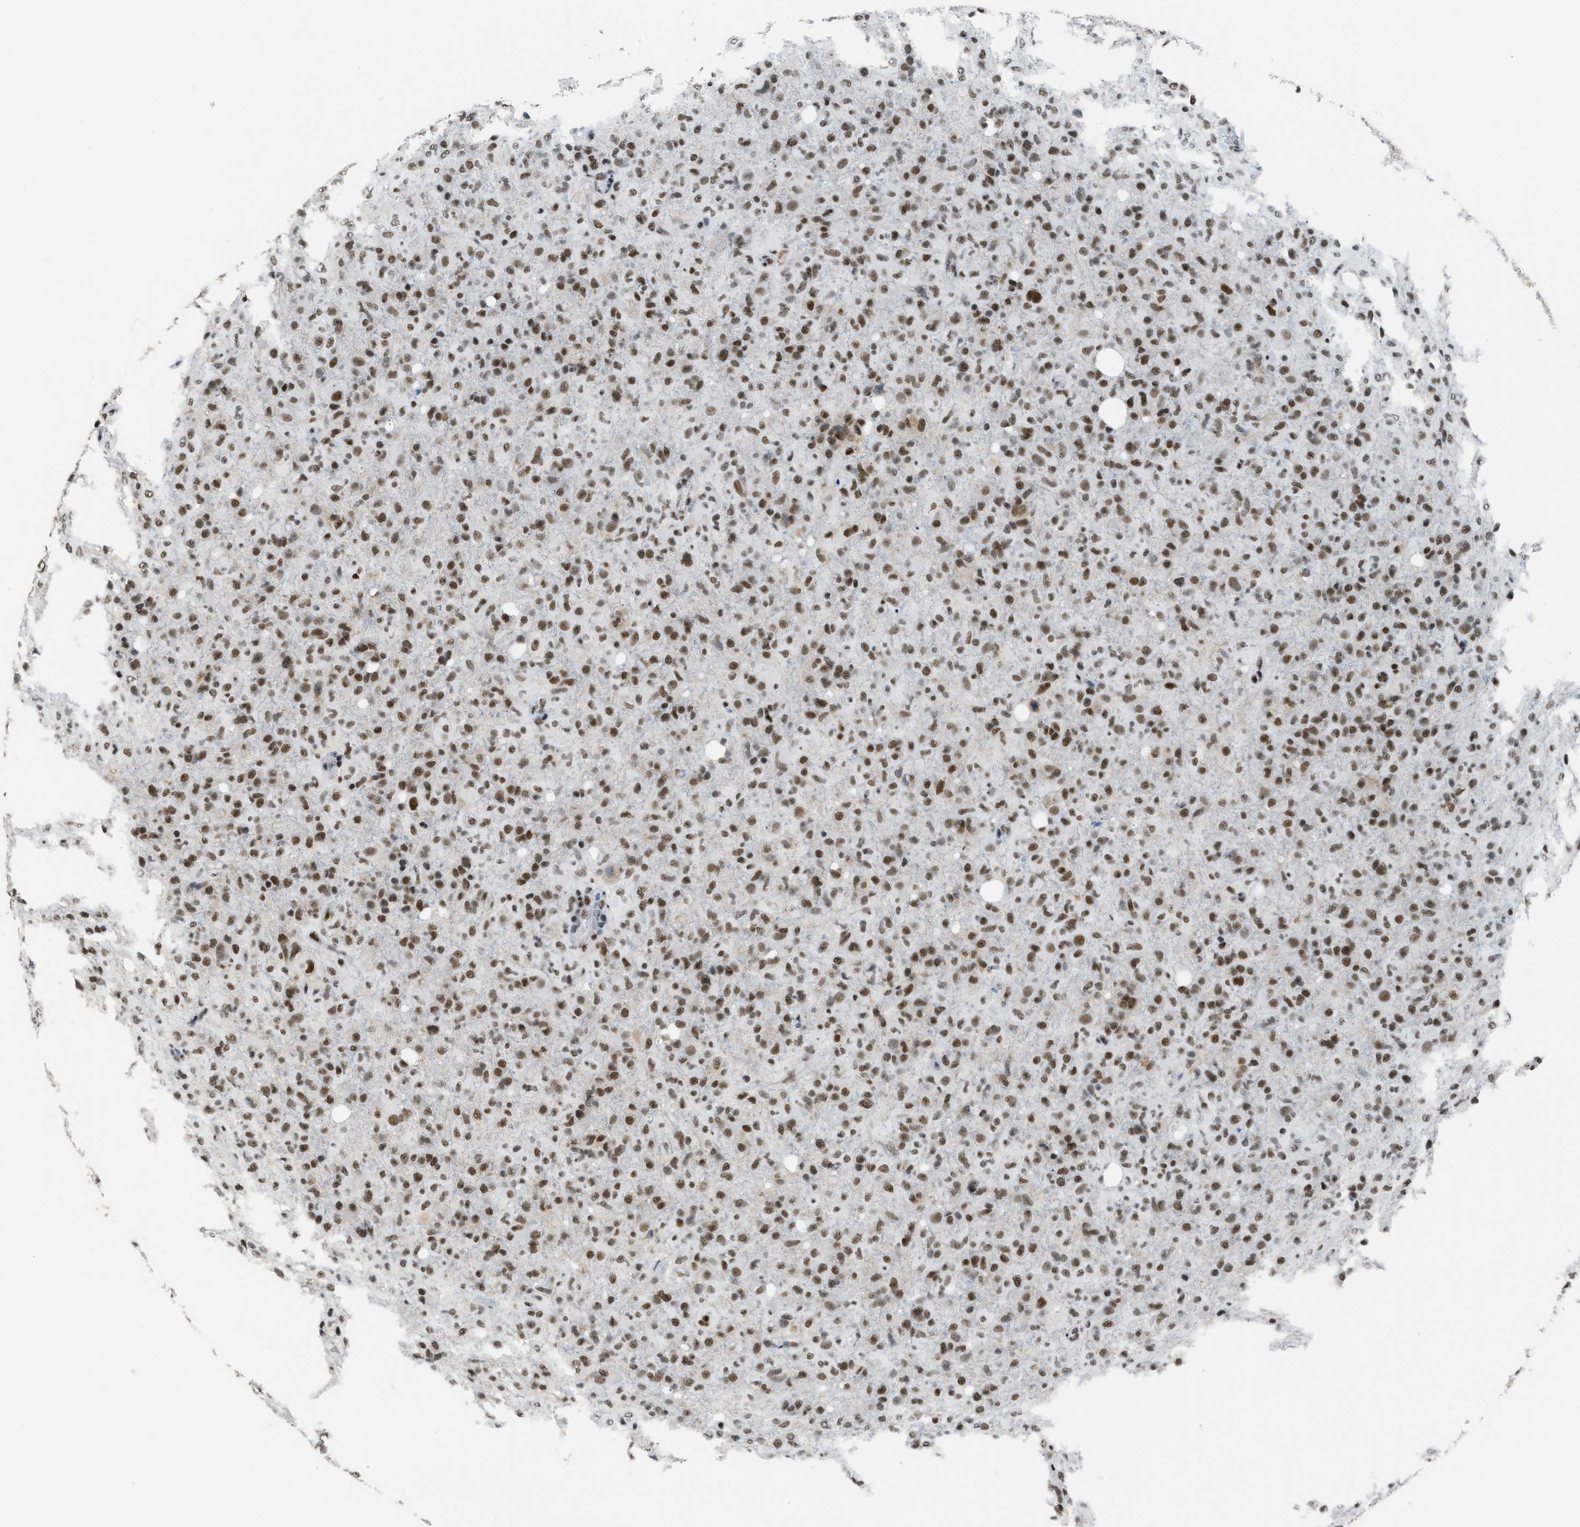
{"staining": {"intensity": "moderate", "quantity": ">75%", "location": "nuclear"}, "tissue": "glioma", "cell_type": "Tumor cells", "image_type": "cancer", "snomed": [{"axis": "morphology", "description": "Glioma, malignant, High grade"}, {"axis": "topography", "description": "Brain"}], "caption": "High-magnification brightfield microscopy of glioma stained with DAB (3,3'-diaminobenzidine) (brown) and counterstained with hematoxylin (blue). tumor cells exhibit moderate nuclear expression is identified in about>75% of cells.", "gene": "SCAF4", "patient": {"sex": "female", "age": 57}}